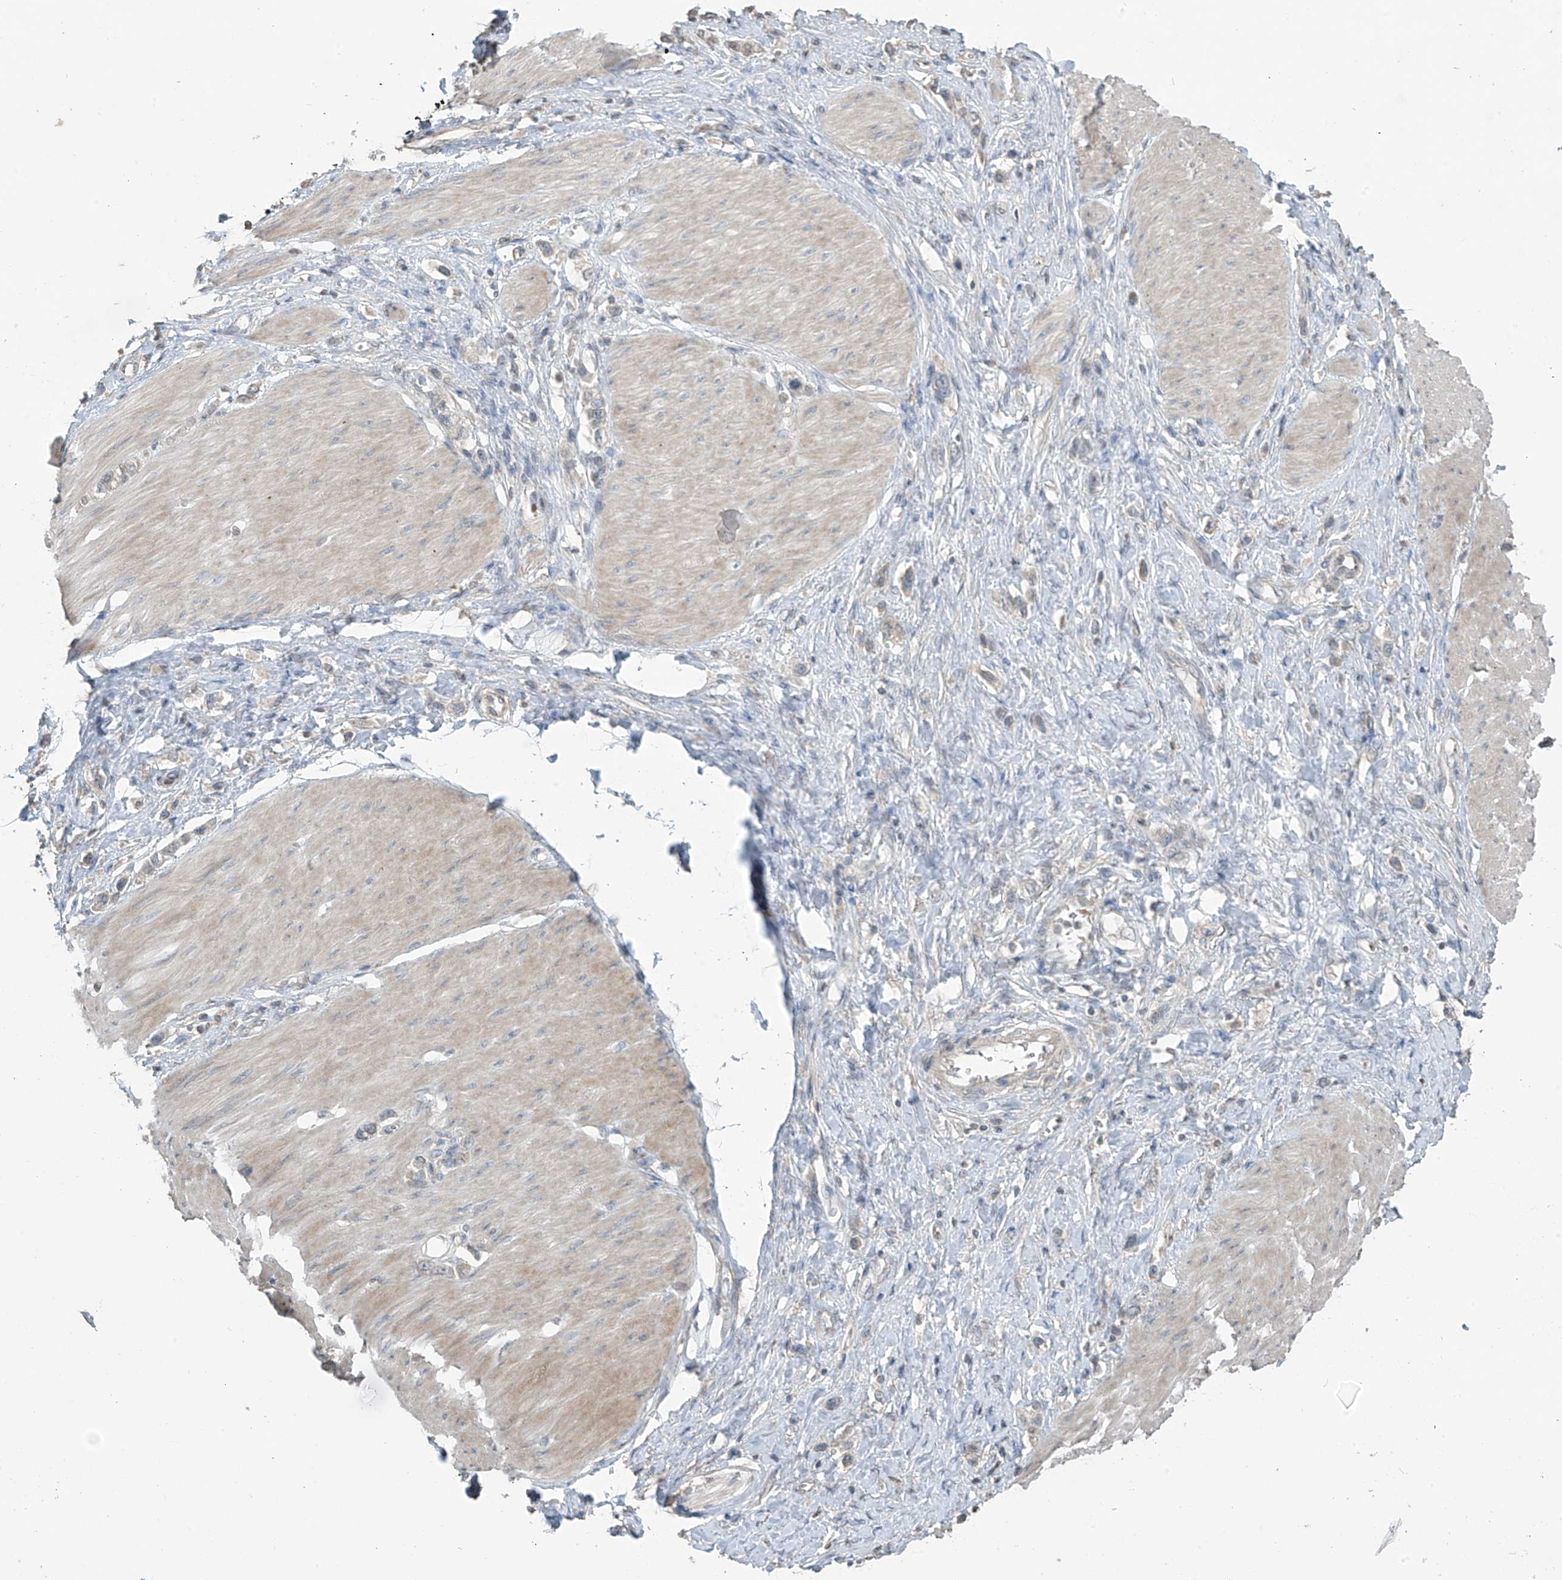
{"staining": {"intensity": "negative", "quantity": "none", "location": "none"}, "tissue": "stomach cancer", "cell_type": "Tumor cells", "image_type": "cancer", "snomed": [{"axis": "morphology", "description": "Normal tissue, NOS"}, {"axis": "morphology", "description": "Adenocarcinoma, NOS"}, {"axis": "topography", "description": "Stomach, upper"}, {"axis": "topography", "description": "Stomach"}], "caption": "This micrograph is of adenocarcinoma (stomach) stained with immunohistochemistry (IHC) to label a protein in brown with the nuclei are counter-stained blue. There is no positivity in tumor cells.", "gene": "HOXA11", "patient": {"sex": "female", "age": 65}}